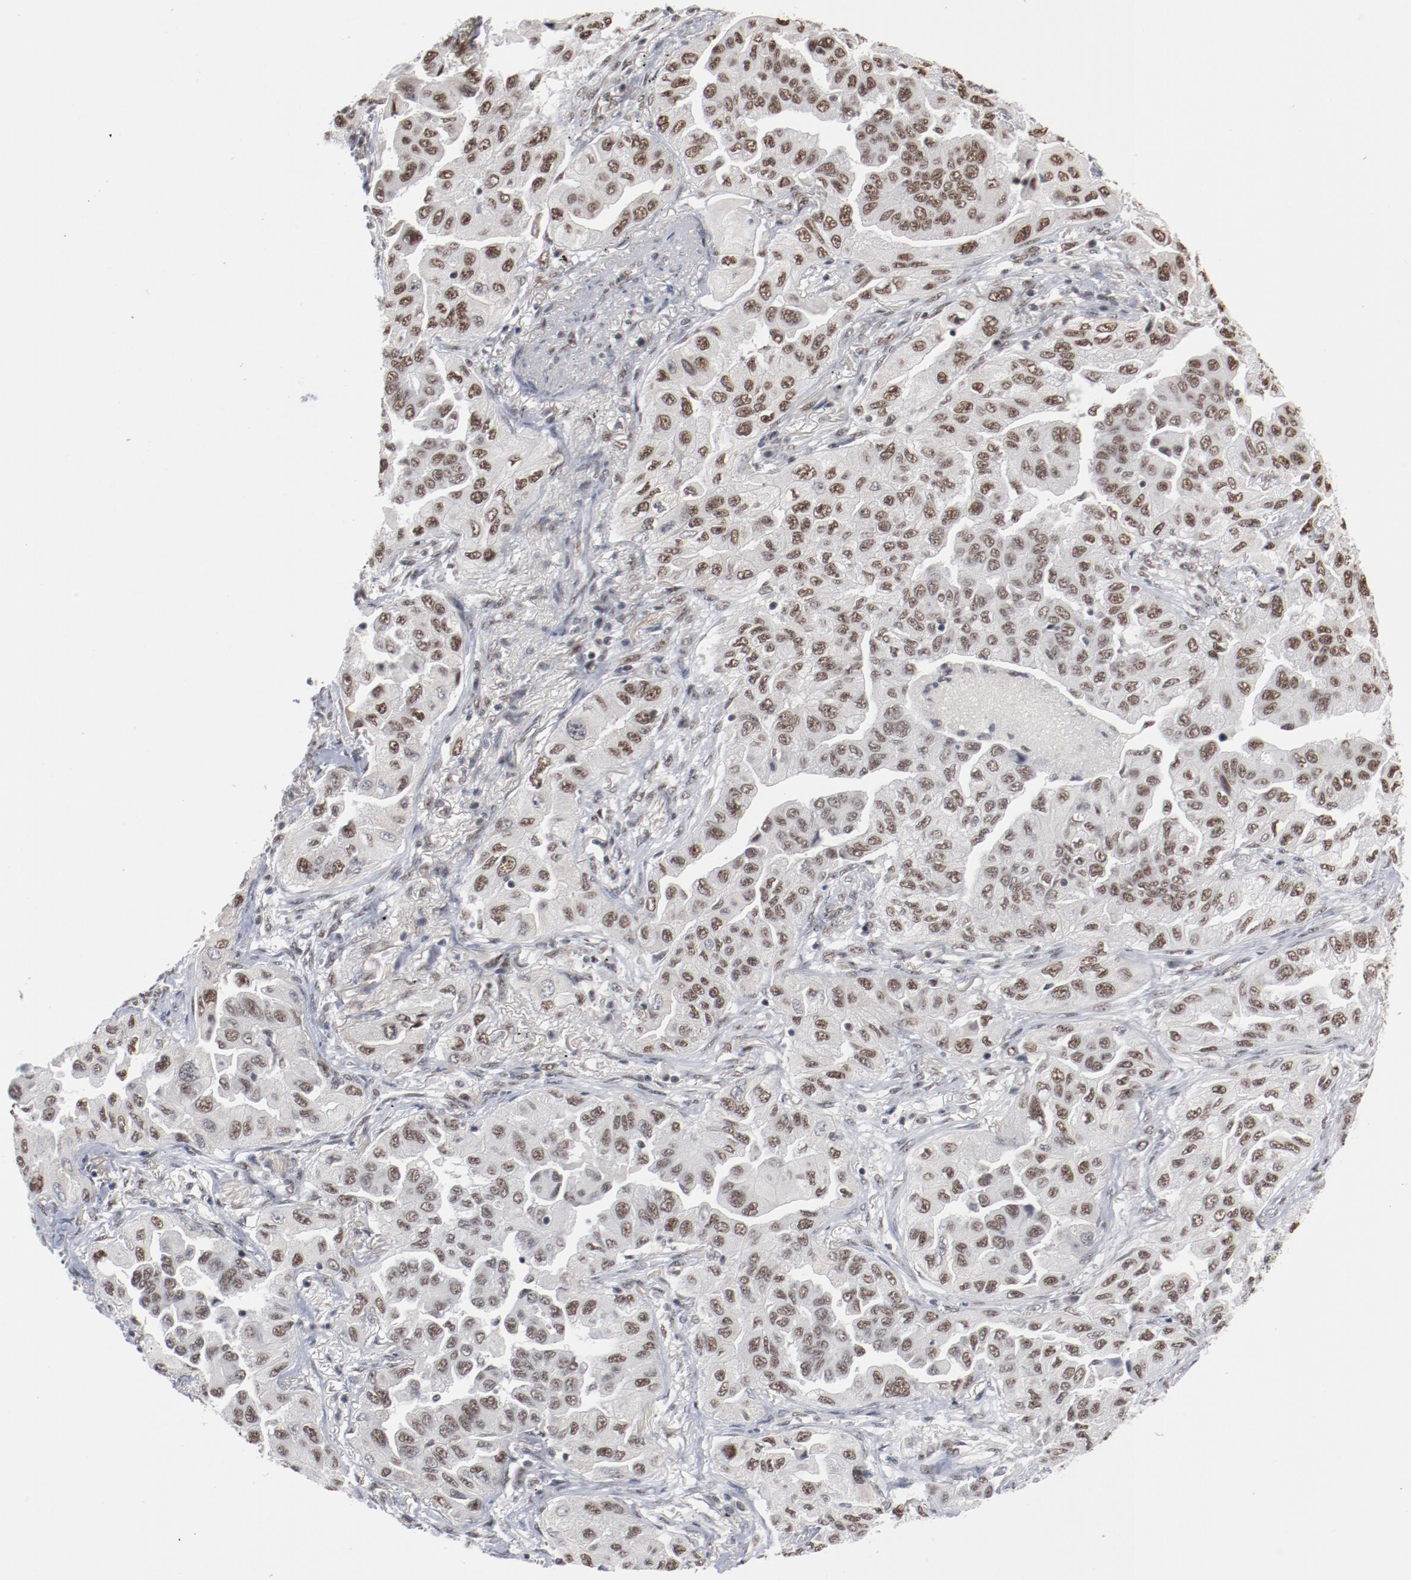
{"staining": {"intensity": "moderate", "quantity": ">75%", "location": "nuclear"}, "tissue": "lung cancer", "cell_type": "Tumor cells", "image_type": "cancer", "snomed": [{"axis": "morphology", "description": "Adenocarcinoma, NOS"}, {"axis": "topography", "description": "Lung"}], "caption": "IHC staining of lung cancer (adenocarcinoma), which exhibits medium levels of moderate nuclear positivity in approximately >75% of tumor cells indicating moderate nuclear protein positivity. The staining was performed using DAB (brown) for protein detection and nuclei were counterstained in hematoxylin (blue).", "gene": "BUB3", "patient": {"sex": "female", "age": 65}}